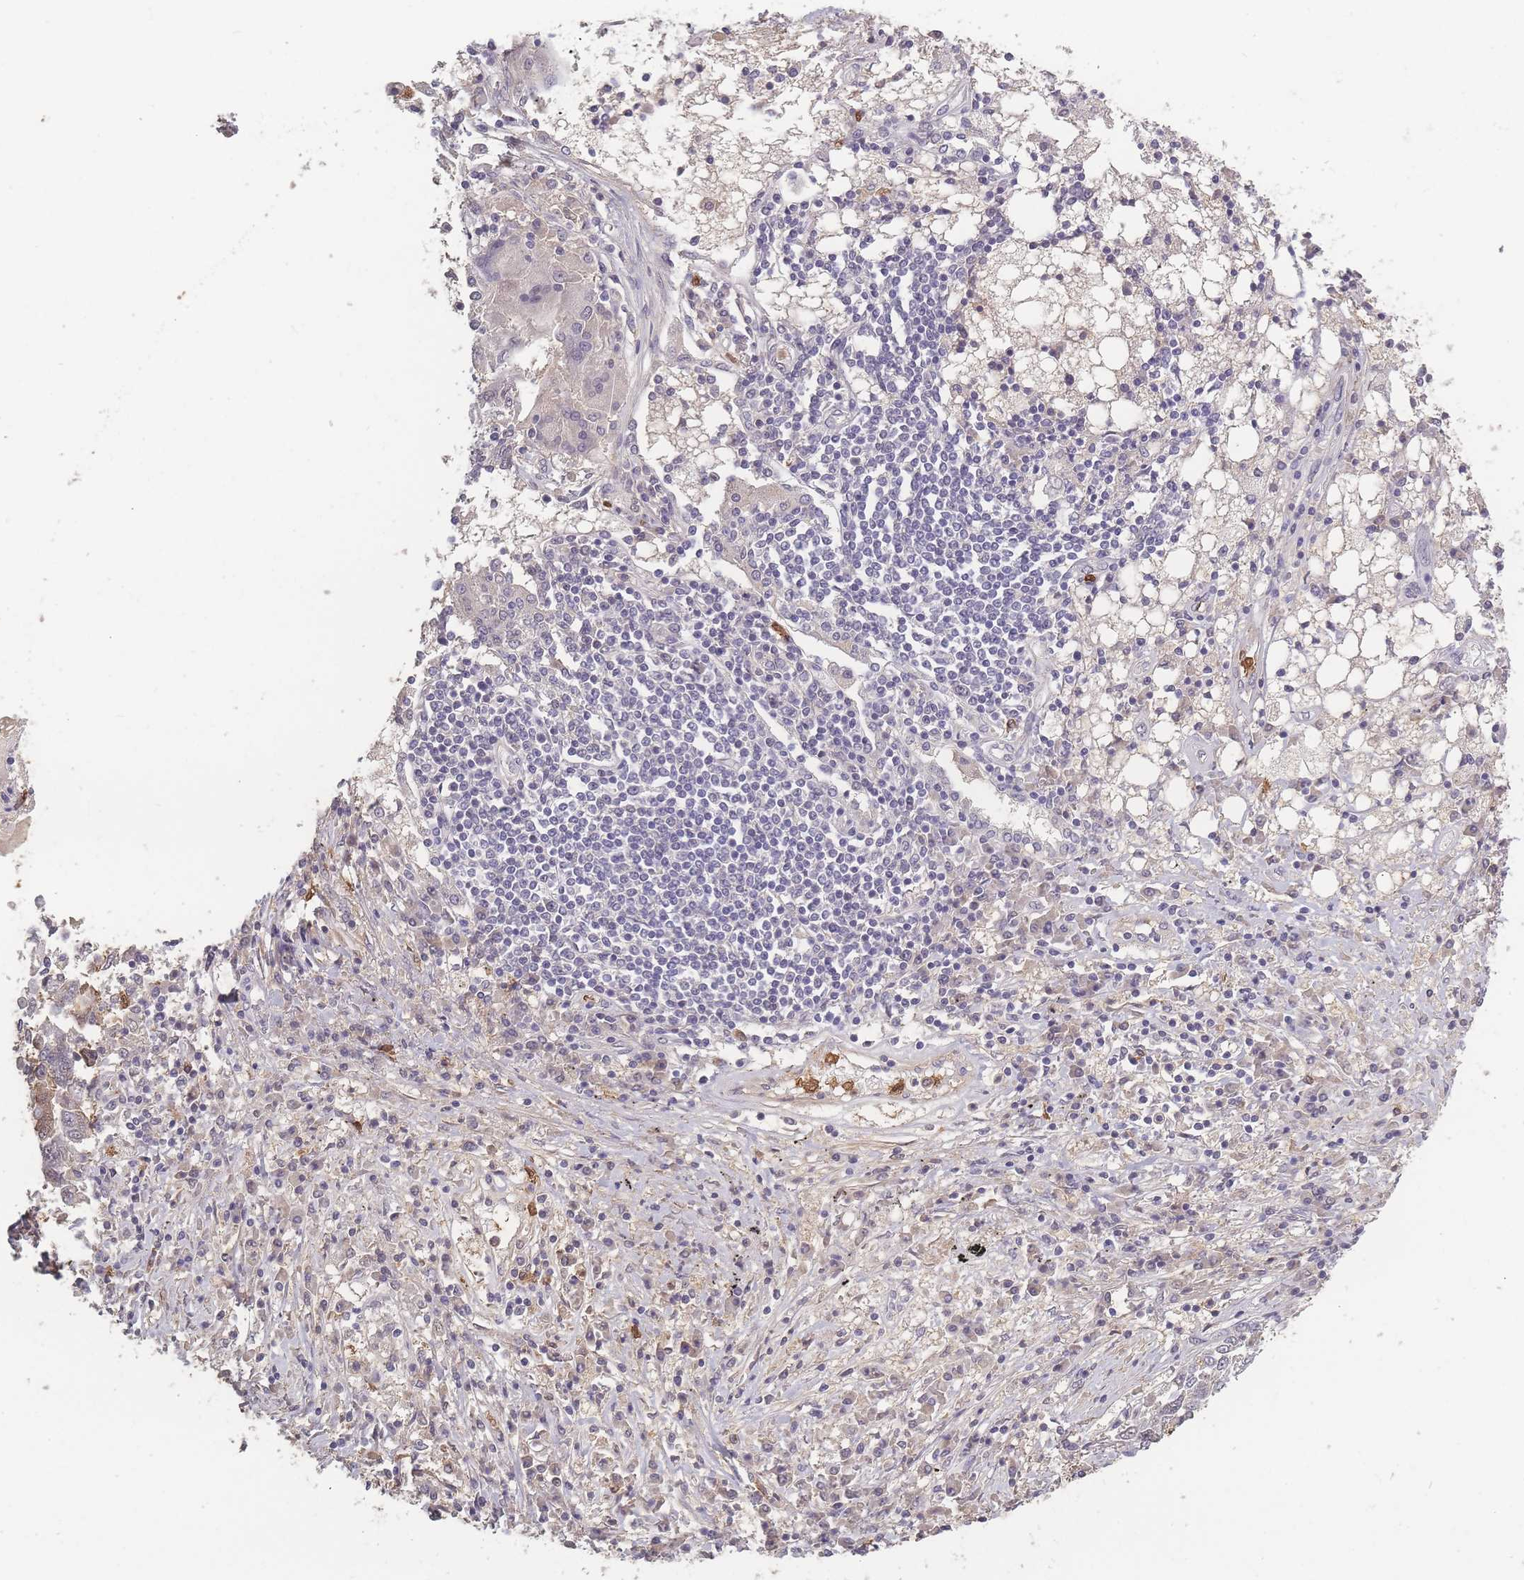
{"staining": {"intensity": "negative", "quantity": "none", "location": "none"}, "tissue": "lung cancer", "cell_type": "Tumor cells", "image_type": "cancer", "snomed": [{"axis": "morphology", "description": "Squamous cell carcinoma, NOS"}, {"axis": "topography", "description": "Lung"}], "caption": "A histopathology image of lung squamous cell carcinoma stained for a protein demonstrates no brown staining in tumor cells. (Stains: DAB (3,3'-diaminobenzidine) immunohistochemistry (IHC) with hematoxylin counter stain, Microscopy: brightfield microscopy at high magnification).", "gene": "BST1", "patient": {"sex": "male", "age": 65}}